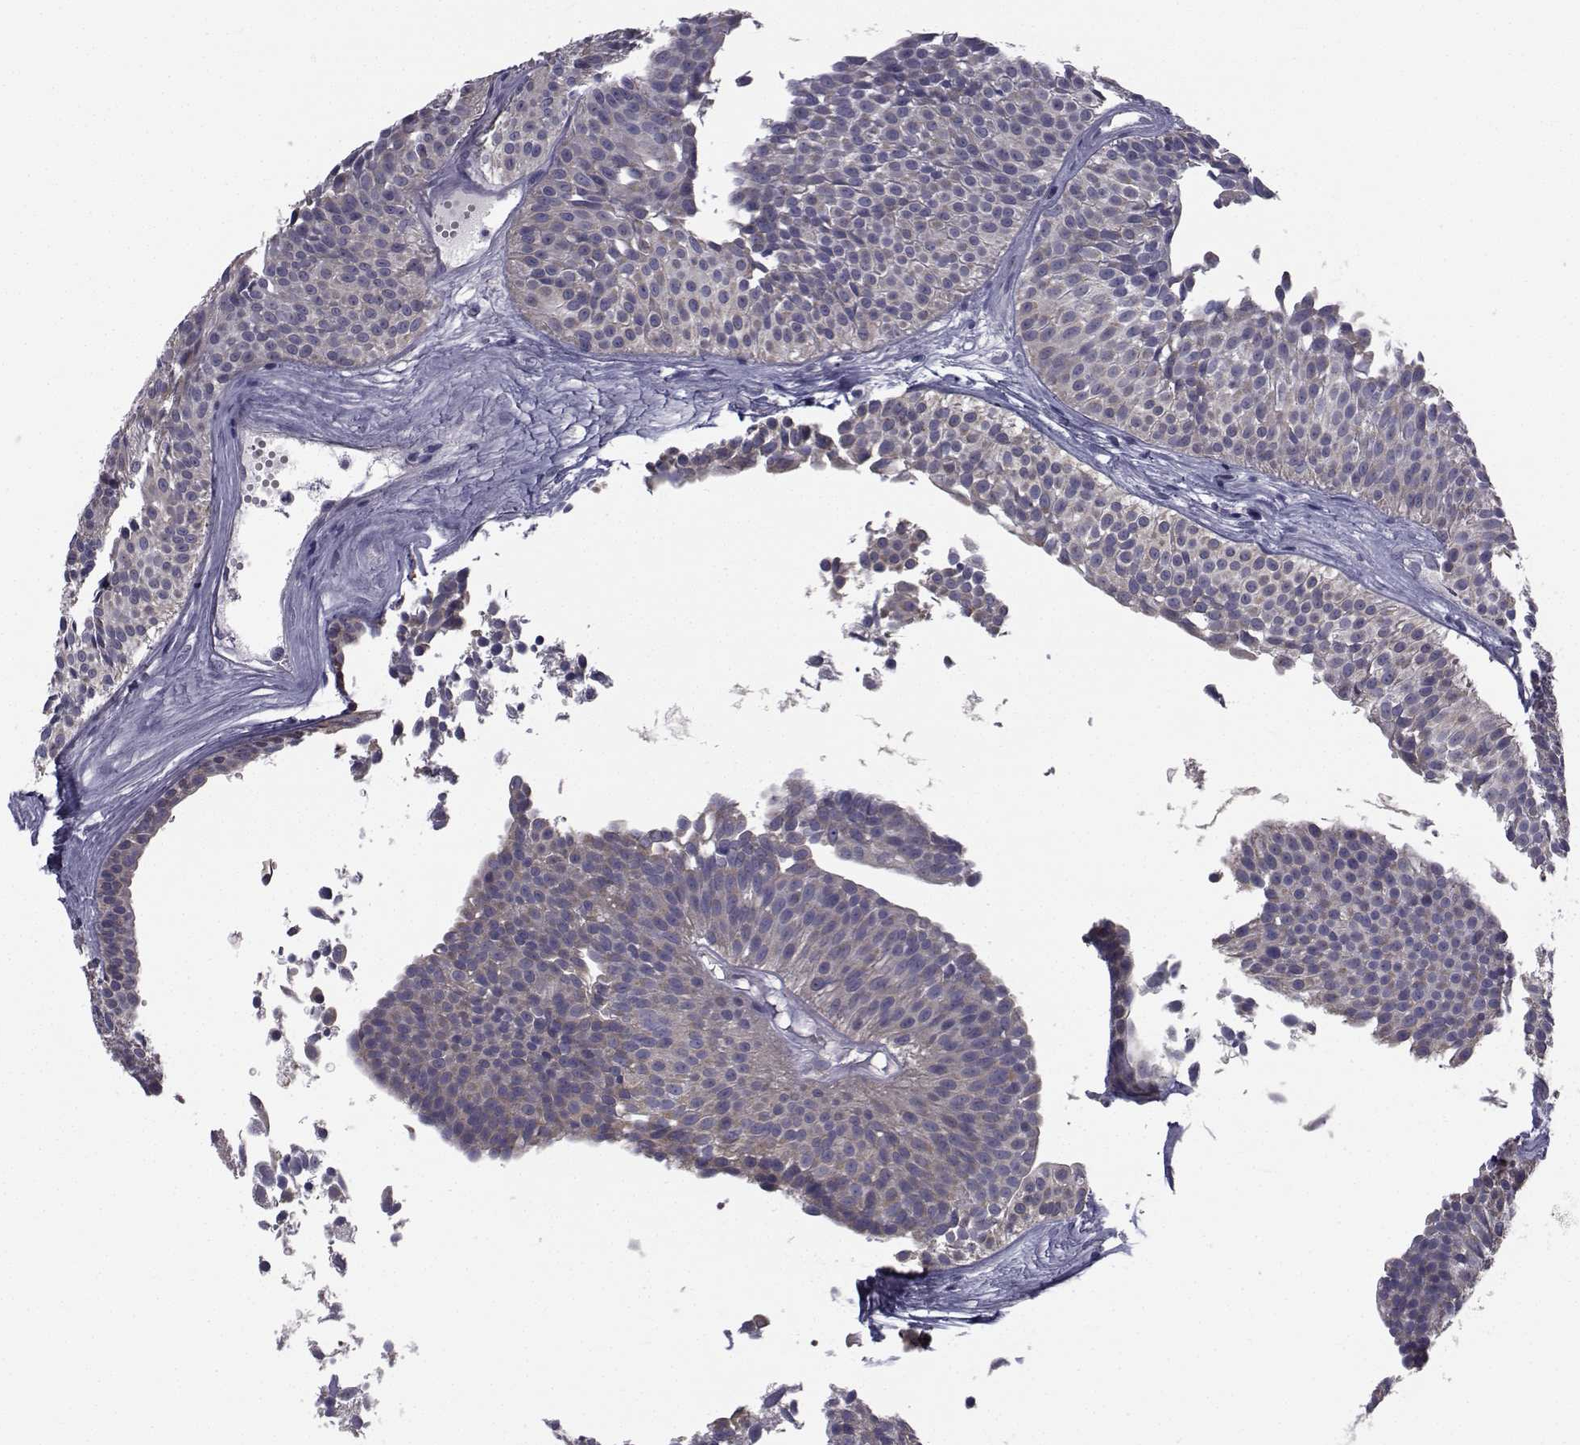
{"staining": {"intensity": "negative", "quantity": "none", "location": "none"}, "tissue": "urothelial cancer", "cell_type": "Tumor cells", "image_type": "cancer", "snomed": [{"axis": "morphology", "description": "Urothelial carcinoma, Low grade"}, {"axis": "topography", "description": "Urinary bladder"}], "caption": "This is an immunohistochemistry photomicrograph of urothelial cancer. There is no positivity in tumor cells.", "gene": "ANGPT1", "patient": {"sex": "male", "age": 63}}